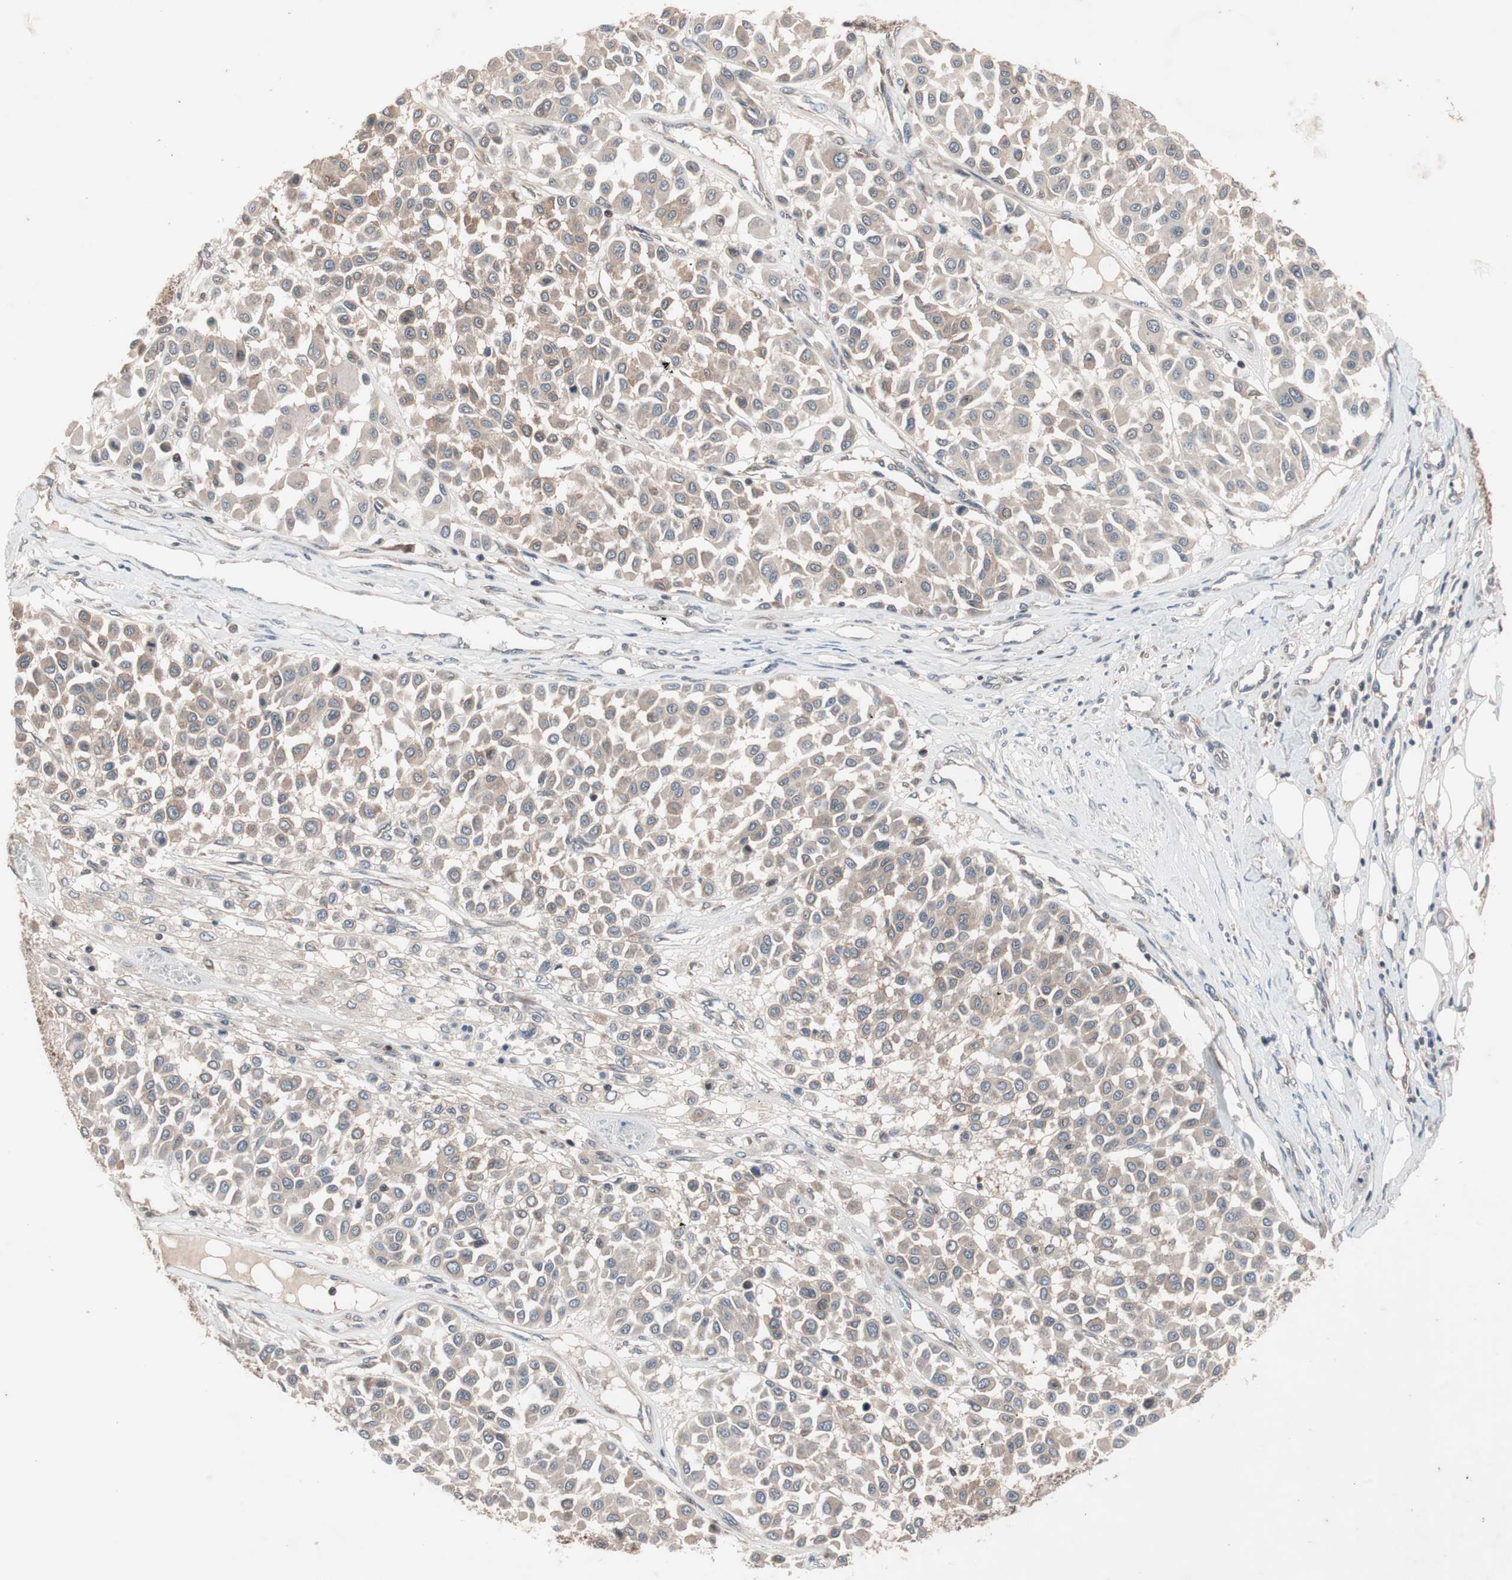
{"staining": {"intensity": "weak", "quantity": "<25%", "location": "cytoplasmic/membranous"}, "tissue": "melanoma", "cell_type": "Tumor cells", "image_type": "cancer", "snomed": [{"axis": "morphology", "description": "Malignant melanoma, Metastatic site"}, {"axis": "topography", "description": "Soft tissue"}], "caption": "Immunohistochemical staining of human melanoma displays no significant staining in tumor cells. (Stains: DAB immunohistochemistry with hematoxylin counter stain, Microscopy: brightfield microscopy at high magnification).", "gene": "IRS1", "patient": {"sex": "male", "age": 41}}